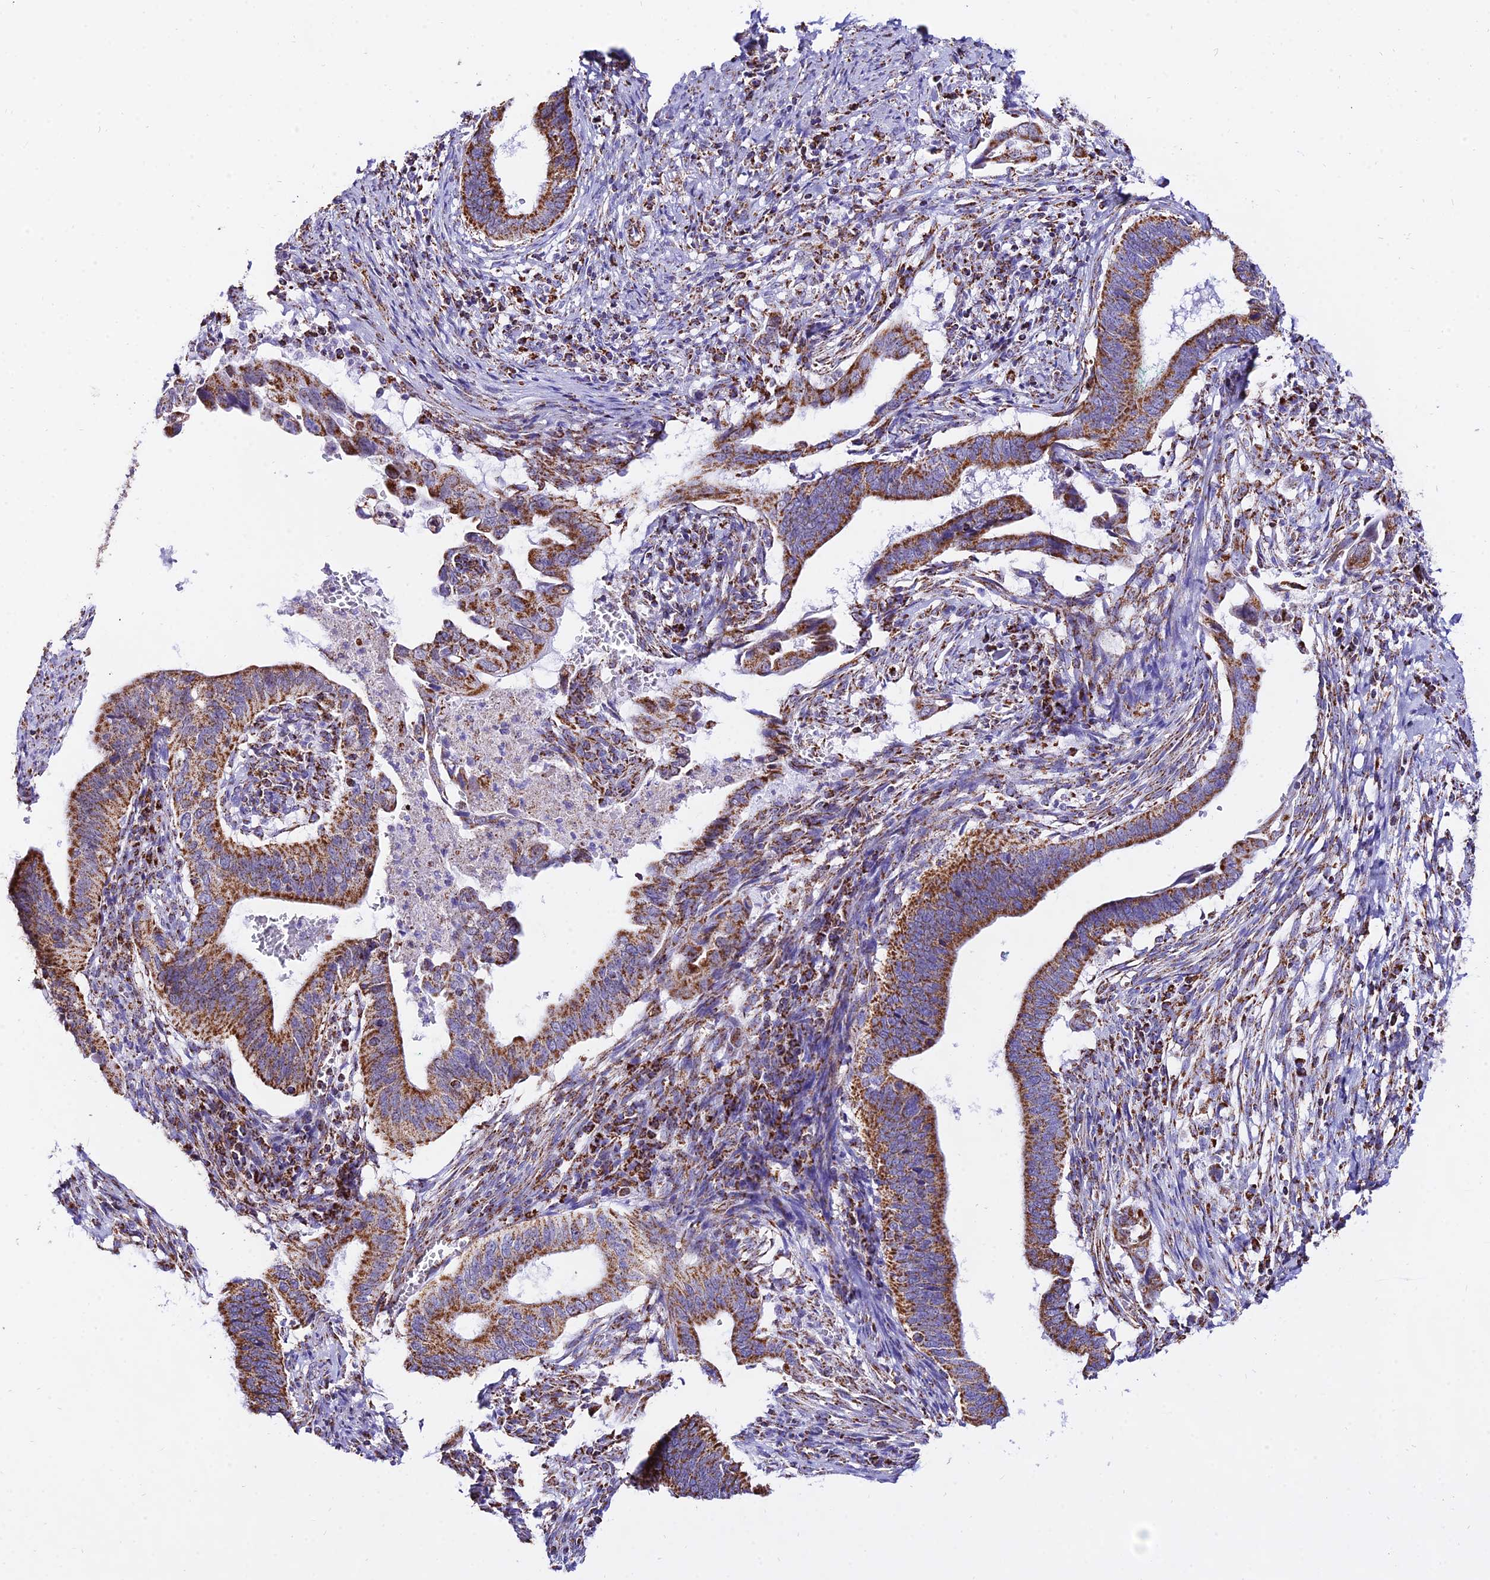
{"staining": {"intensity": "moderate", "quantity": ">75%", "location": "cytoplasmic/membranous"}, "tissue": "cervical cancer", "cell_type": "Tumor cells", "image_type": "cancer", "snomed": [{"axis": "morphology", "description": "Adenocarcinoma, NOS"}, {"axis": "topography", "description": "Cervix"}], "caption": "Moderate cytoplasmic/membranous protein staining is seen in about >75% of tumor cells in cervical cancer.", "gene": "ATP5PD", "patient": {"sex": "female", "age": 42}}